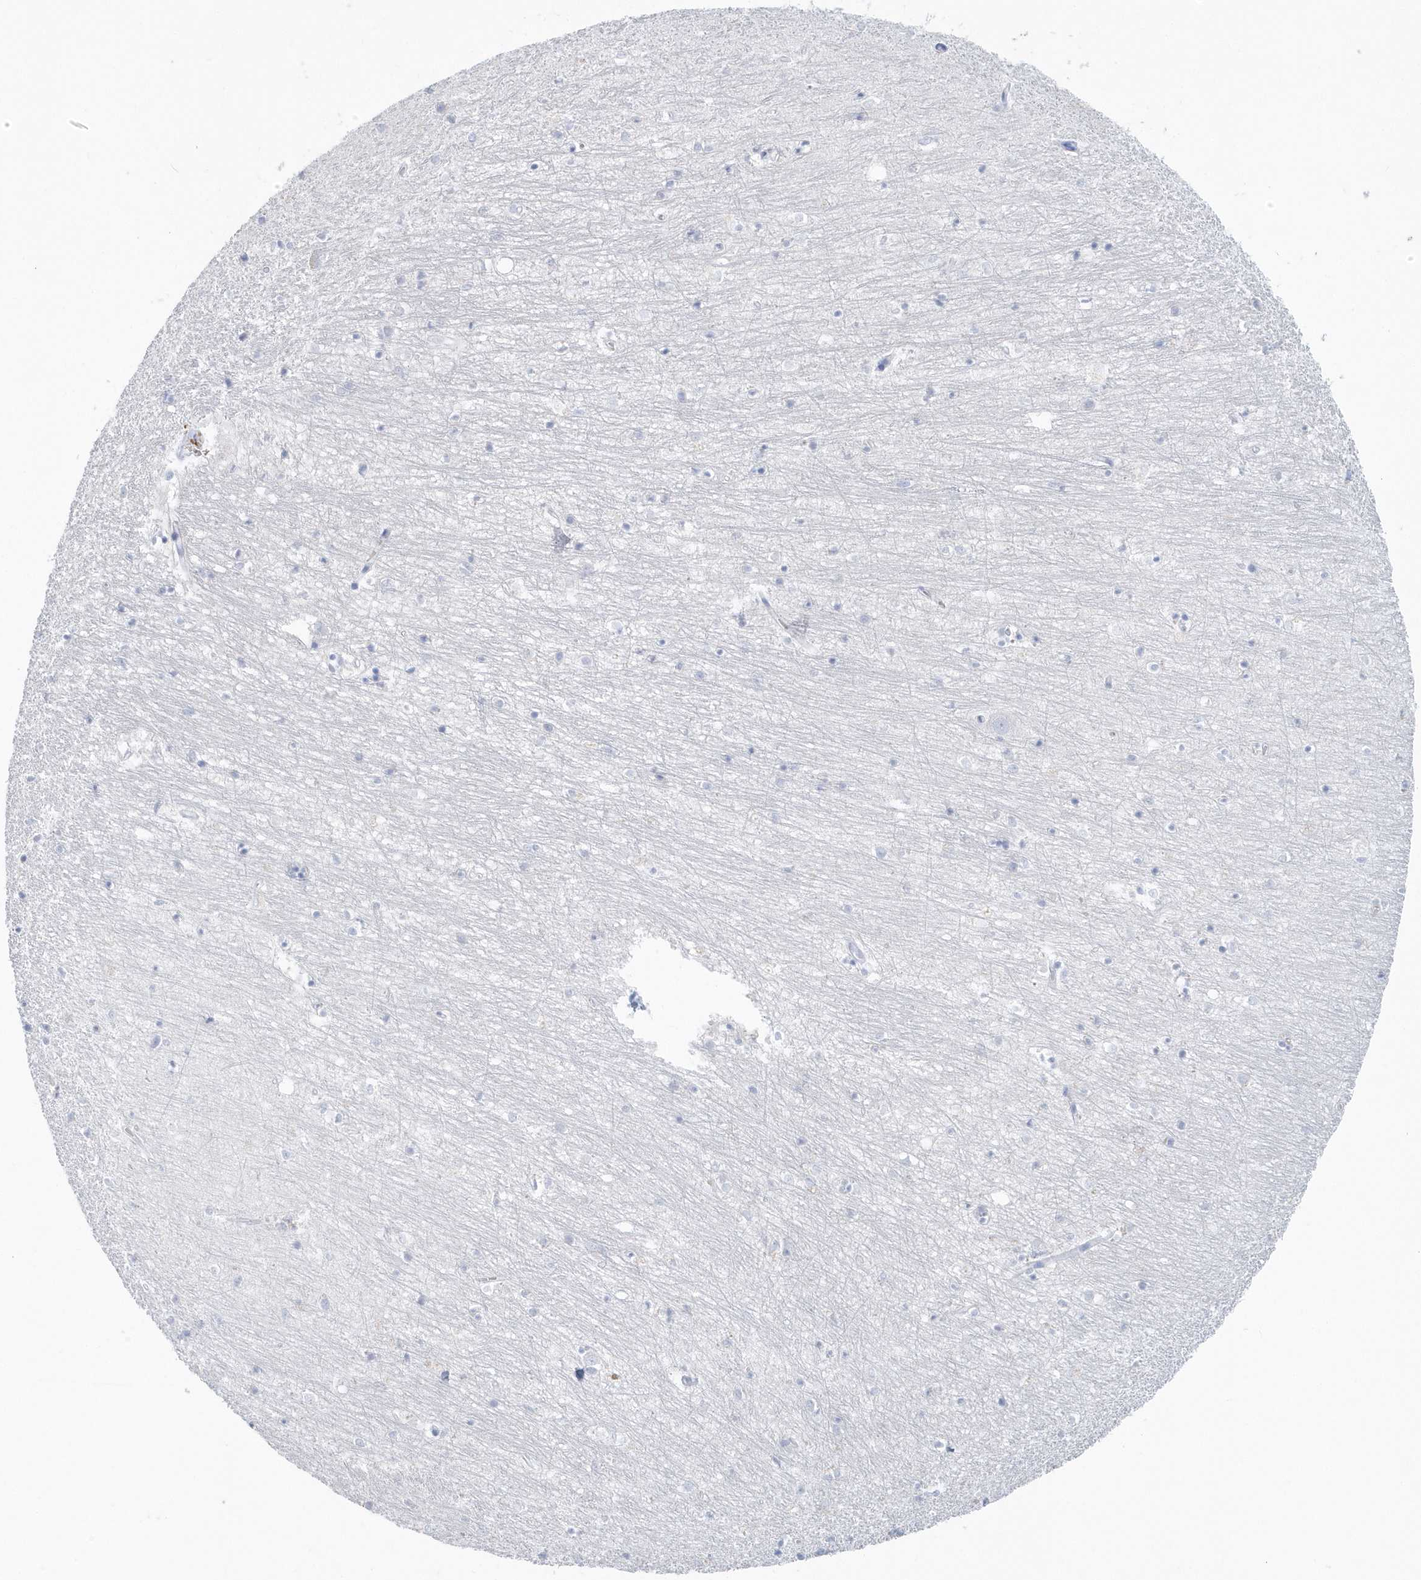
{"staining": {"intensity": "negative", "quantity": "none", "location": "none"}, "tissue": "hippocampus", "cell_type": "Glial cells", "image_type": "normal", "snomed": [{"axis": "morphology", "description": "Normal tissue, NOS"}, {"axis": "topography", "description": "Hippocampus"}], "caption": "DAB immunohistochemical staining of unremarkable hippocampus demonstrates no significant positivity in glial cells.", "gene": "HBA2", "patient": {"sex": "female", "age": 64}}